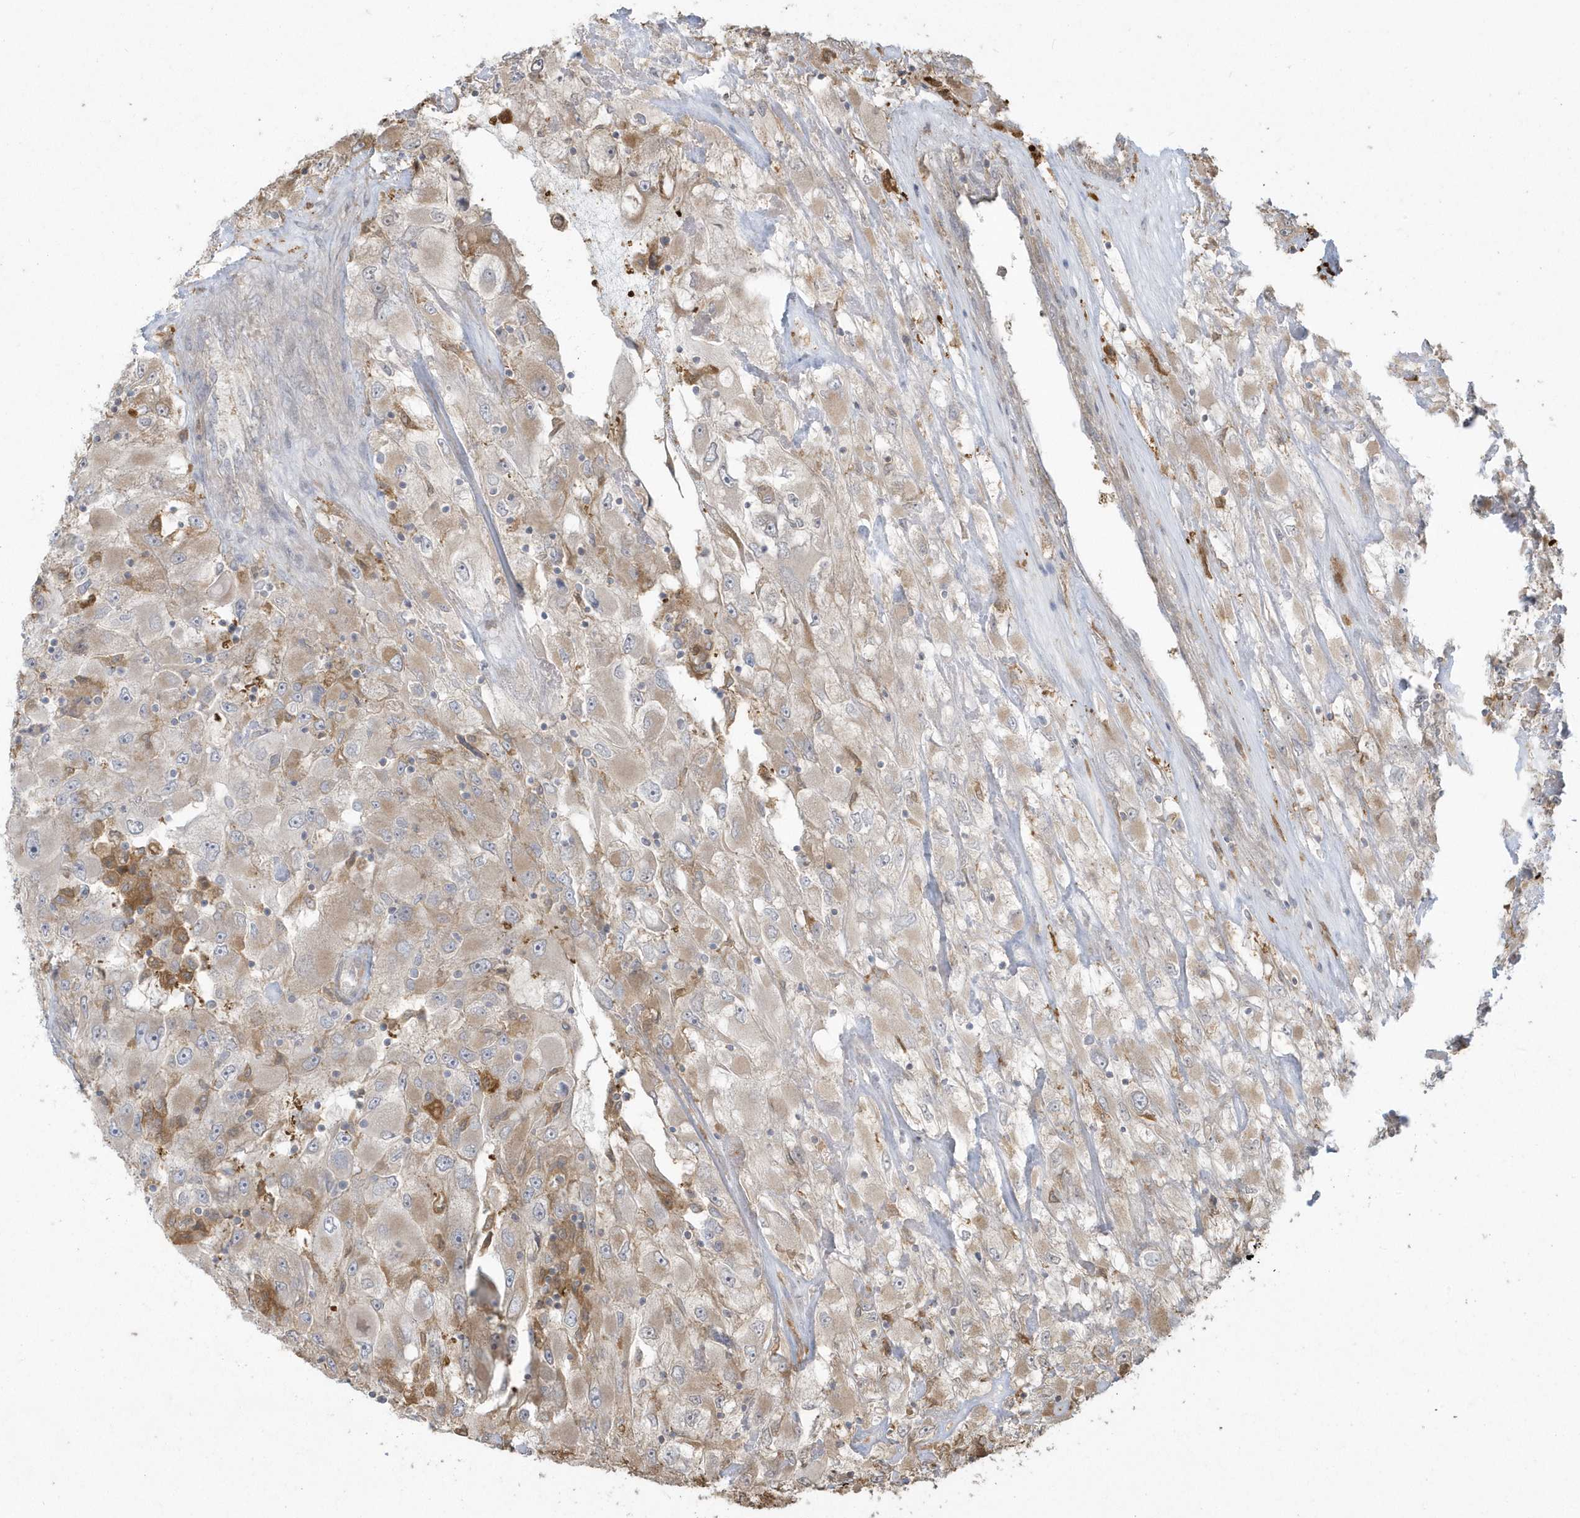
{"staining": {"intensity": "moderate", "quantity": "25%-75%", "location": "cytoplasmic/membranous"}, "tissue": "renal cancer", "cell_type": "Tumor cells", "image_type": "cancer", "snomed": [{"axis": "morphology", "description": "Adenocarcinoma, NOS"}, {"axis": "topography", "description": "Kidney"}], "caption": "An image showing moderate cytoplasmic/membranous staining in approximately 25%-75% of tumor cells in renal cancer, as visualized by brown immunohistochemical staining.", "gene": "HNMT", "patient": {"sex": "female", "age": 52}}